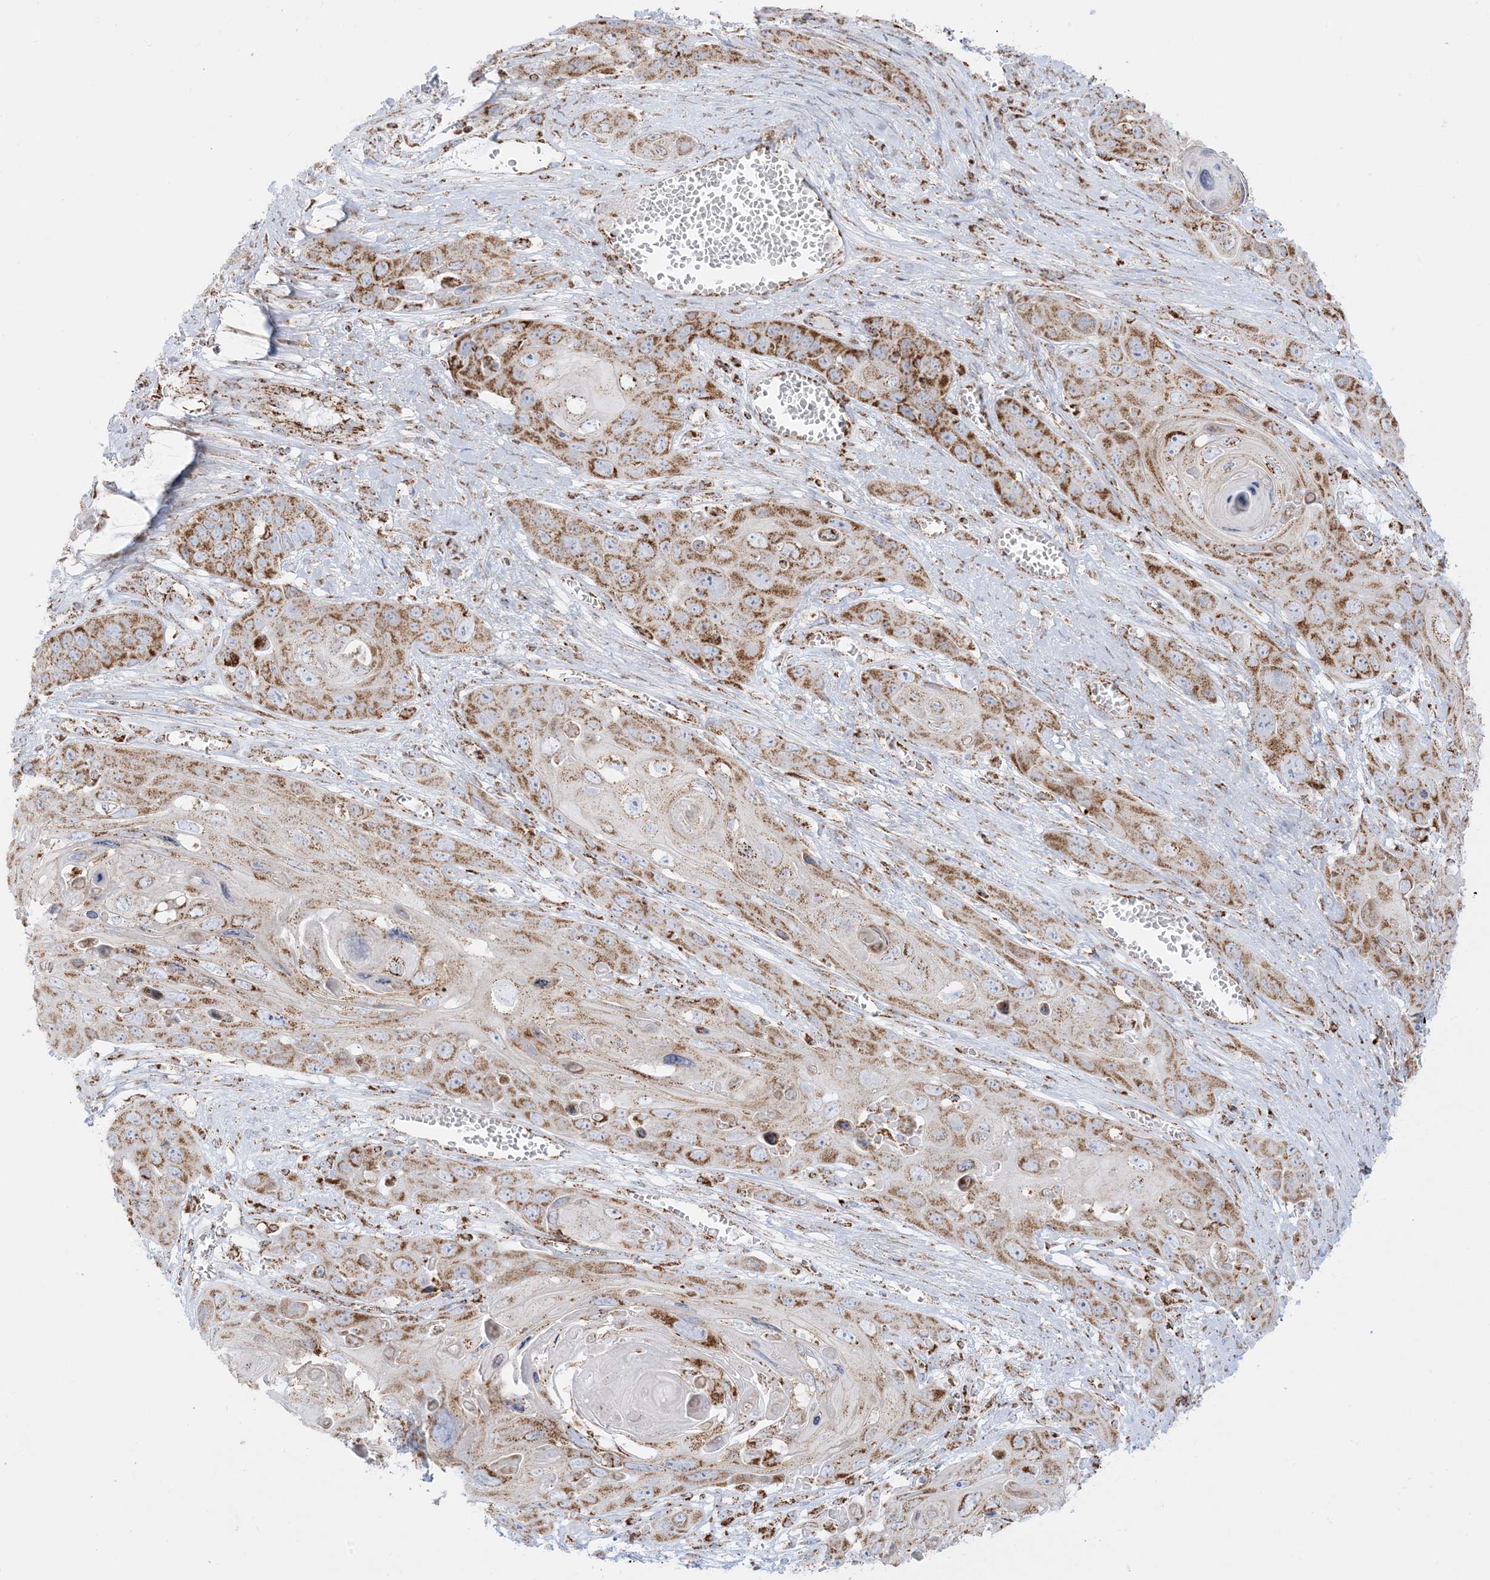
{"staining": {"intensity": "moderate", "quantity": ">75%", "location": "cytoplasmic/membranous"}, "tissue": "skin cancer", "cell_type": "Tumor cells", "image_type": "cancer", "snomed": [{"axis": "morphology", "description": "Squamous cell carcinoma, NOS"}, {"axis": "topography", "description": "Skin"}], "caption": "Skin squamous cell carcinoma stained with a brown dye shows moderate cytoplasmic/membranous positive staining in about >75% of tumor cells.", "gene": "MRPS36", "patient": {"sex": "male", "age": 55}}